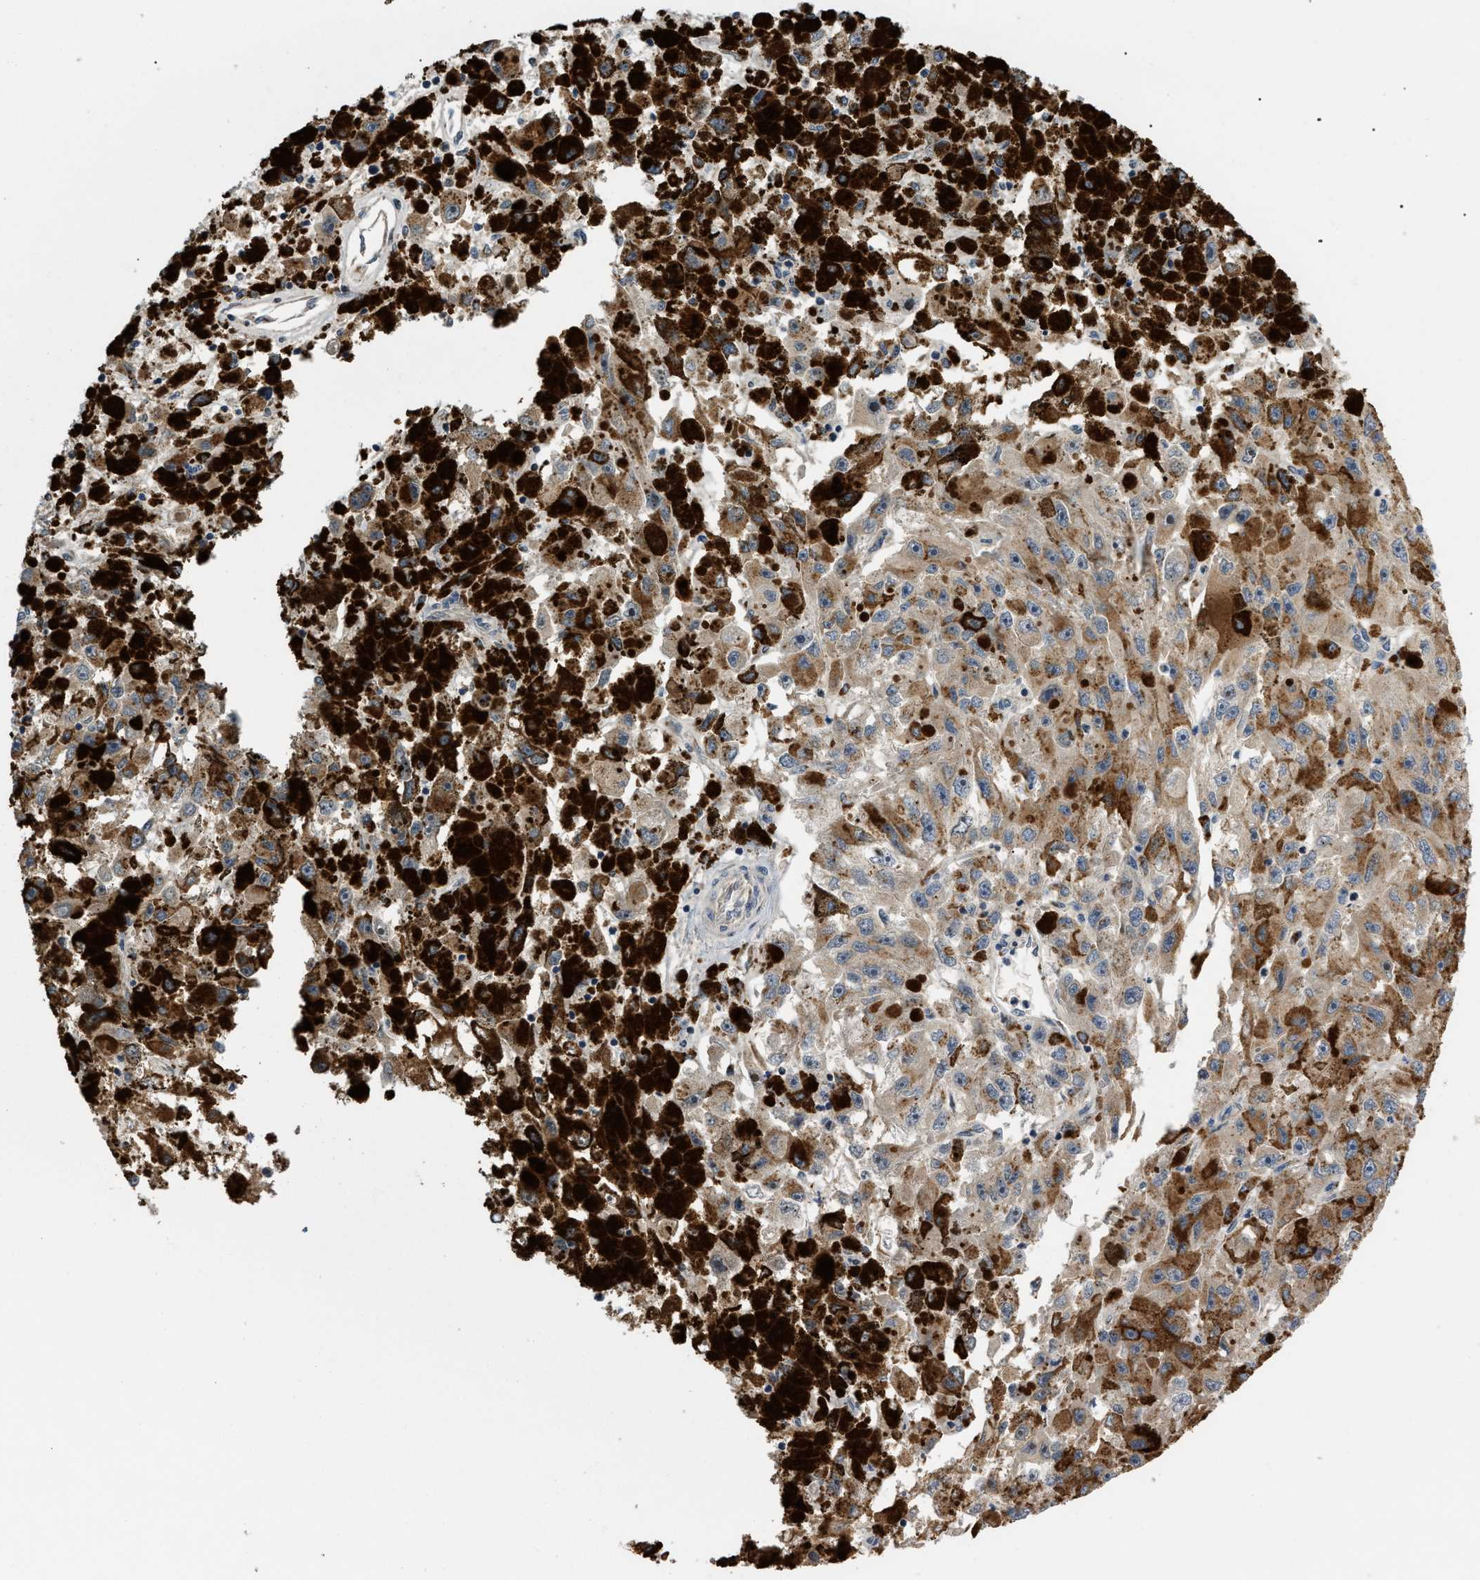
{"staining": {"intensity": "moderate", "quantity": ">75%", "location": "cytoplasmic/membranous"}, "tissue": "melanoma", "cell_type": "Tumor cells", "image_type": "cancer", "snomed": [{"axis": "morphology", "description": "Malignant melanoma, NOS"}, {"axis": "topography", "description": "Skin"}], "caption": "Malignant melanoma stained with a brown dye reveals moderate cytoplasmic/membranous positive expression in approximately >75% of tumor cells.", "gene": "ZBTB11", "patient": {"sex": "female", "age": 104}}